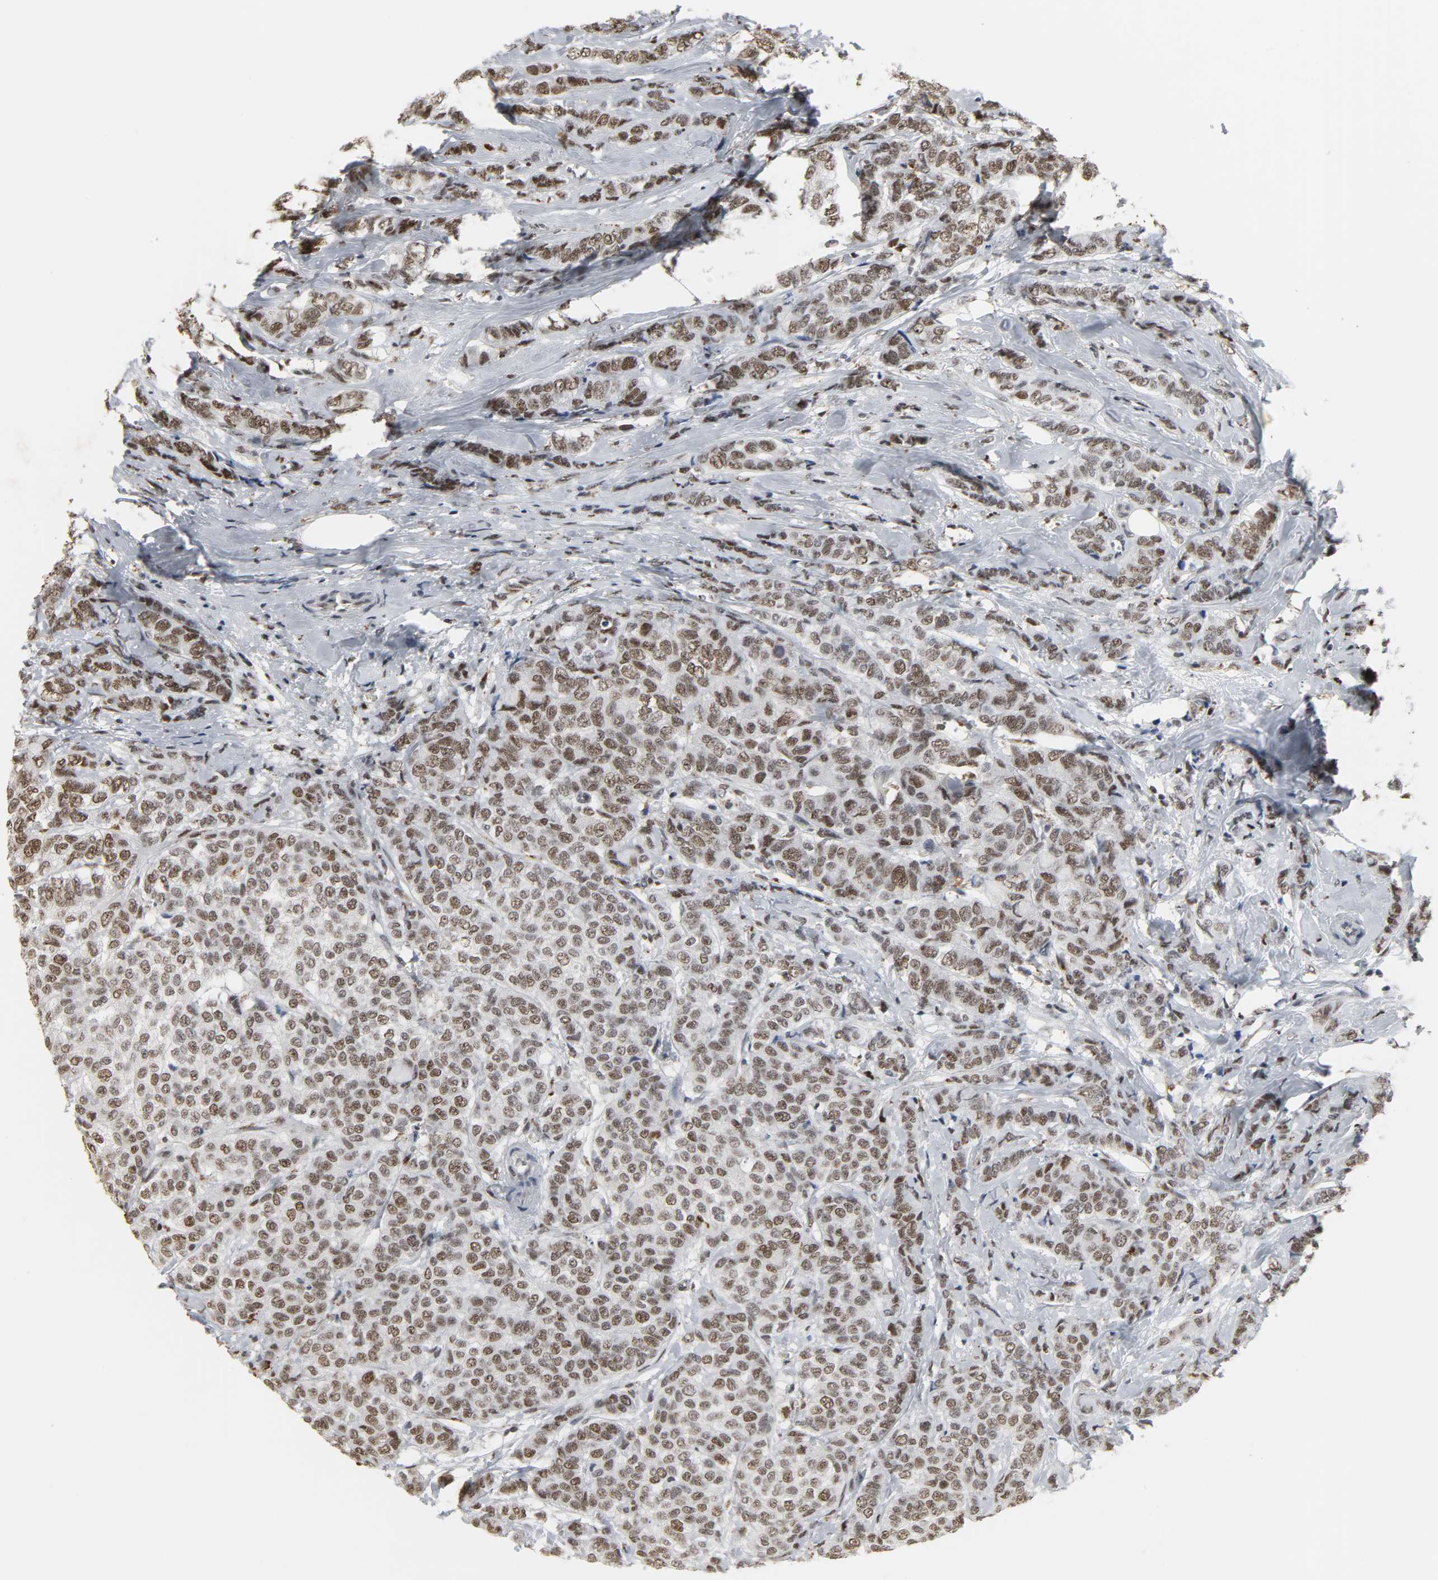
{"staining": {"intensity": "moderate", "quantity": ">75%", "location": "nuclear"}, "tissue": "breast cancer", "cell_type": "Tumor cells", "image_type": "cancer", "snomed": [{"axis": "morphology", "description": "Lobular carcinoma"}, {"axis": "topography", "description": "Breast"}], "caption": "Moderate nuclear protein staining is present in about >75% of tumor cells in breast lobular carcinoma. (Stains: DAB (3,3'-diaminobenzidine) in brown, nuclei in blue, Microscopy: brightfield microscopy at high magnification).", "gene": "DAZAP1", "patient": {"sex": "female", "age": 60}}